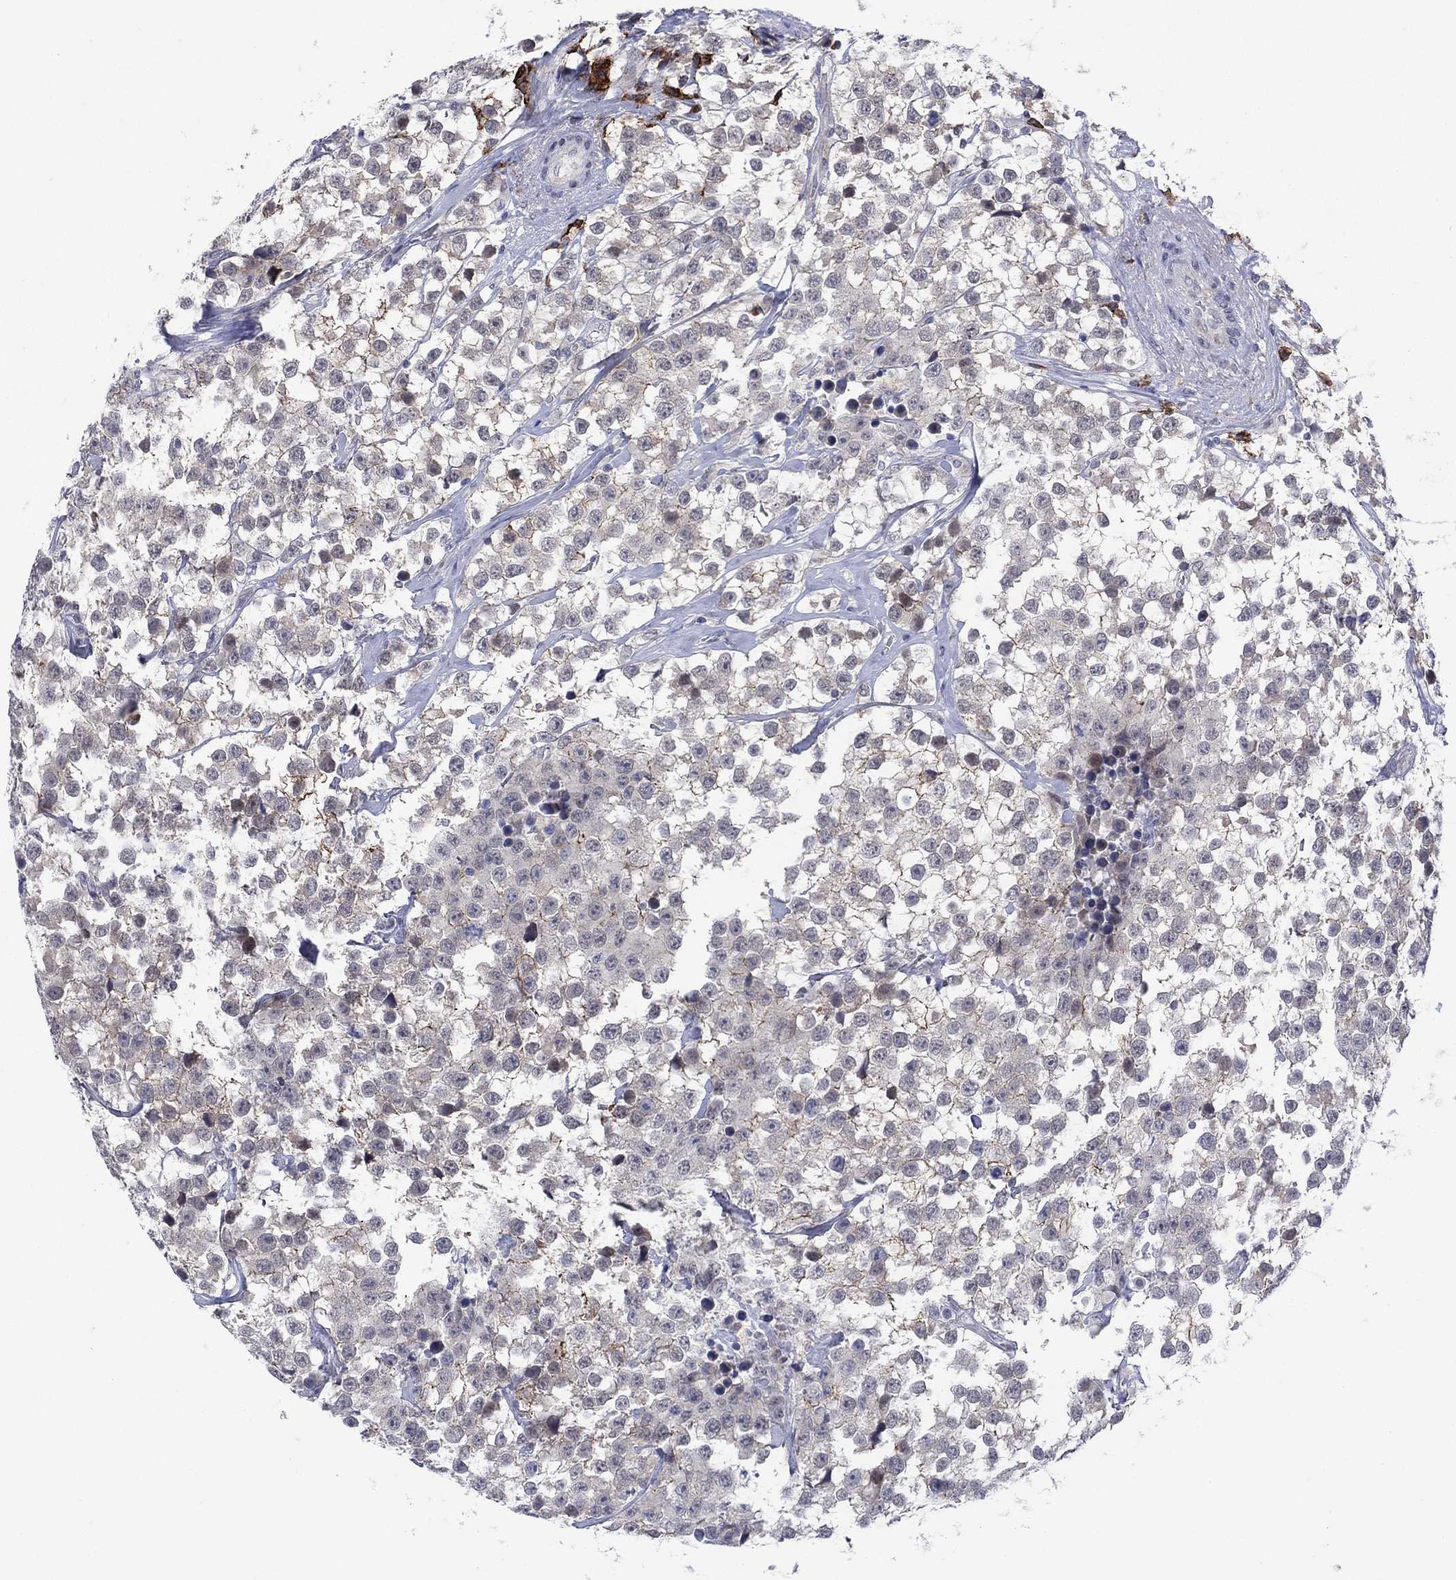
{"staining": {"intensity": "moderate", "quantity": "<25%", "location": "cytoplasmic/membranous"}, "tissue": "testis cancer", "cell_type": "Tumor cells", "image_type": "cancer", "snomed": [{"axis": "morphology", "description": "Seminoma, NOS"}, {"axis": "topography", "description": "Testis"}], "caption": "Moderate cytoplasmic/membranous protein staining is appreciated in about <25% of tumor cells in seminoma (testis). The staining was performed using DAB (3,3'-diaminobenzidine) to visualize the protein expression in brown, while the nuclei were stained in blue with hematoxylin (Magnification: 20x).", "gene": "SDC1", "patient": {"sex": "male", "age": 59}}